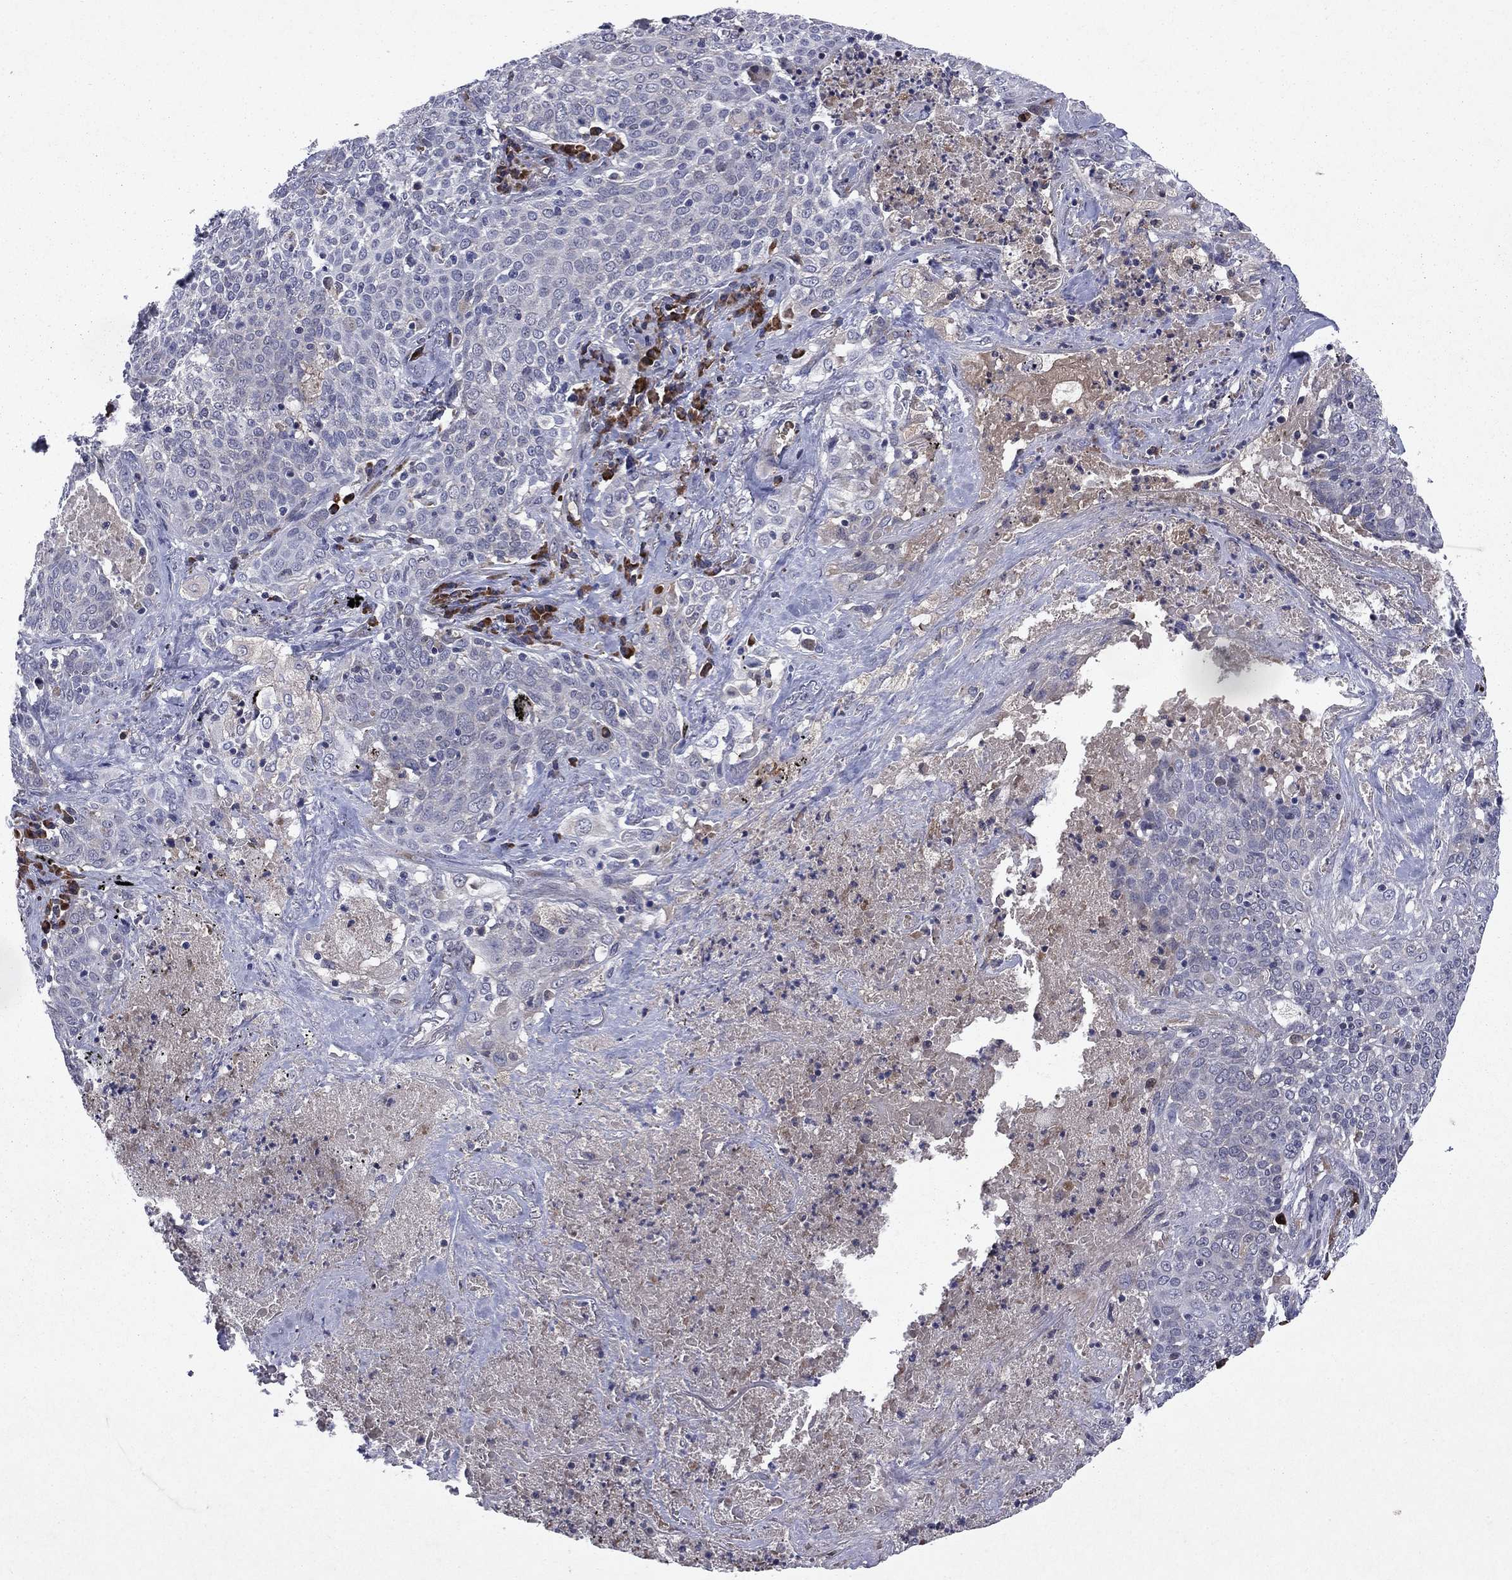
{"staining": {"intensity": "negative", "quantity": "none", "location": "none"}, "tissue": "lung cancer", "cell_type": "Tumor cells", "image_type": "cancer", "snomed": [{"axis": "morphology", "description": "Squamous cell carcinoma, NOS"}, {"axis": "topography", "description": "Lung"}], "caption": "A micrograph of squamous cell carcinoma (lung) stained for a protein exhibits no brown staining in tumor cells. (DAB (3,3'-diaminobenzidine) IHC visualized using brightfield microscopy, high magnification).", "gene": "ECM1", "patient": {"sex": "male", "age": 82}}